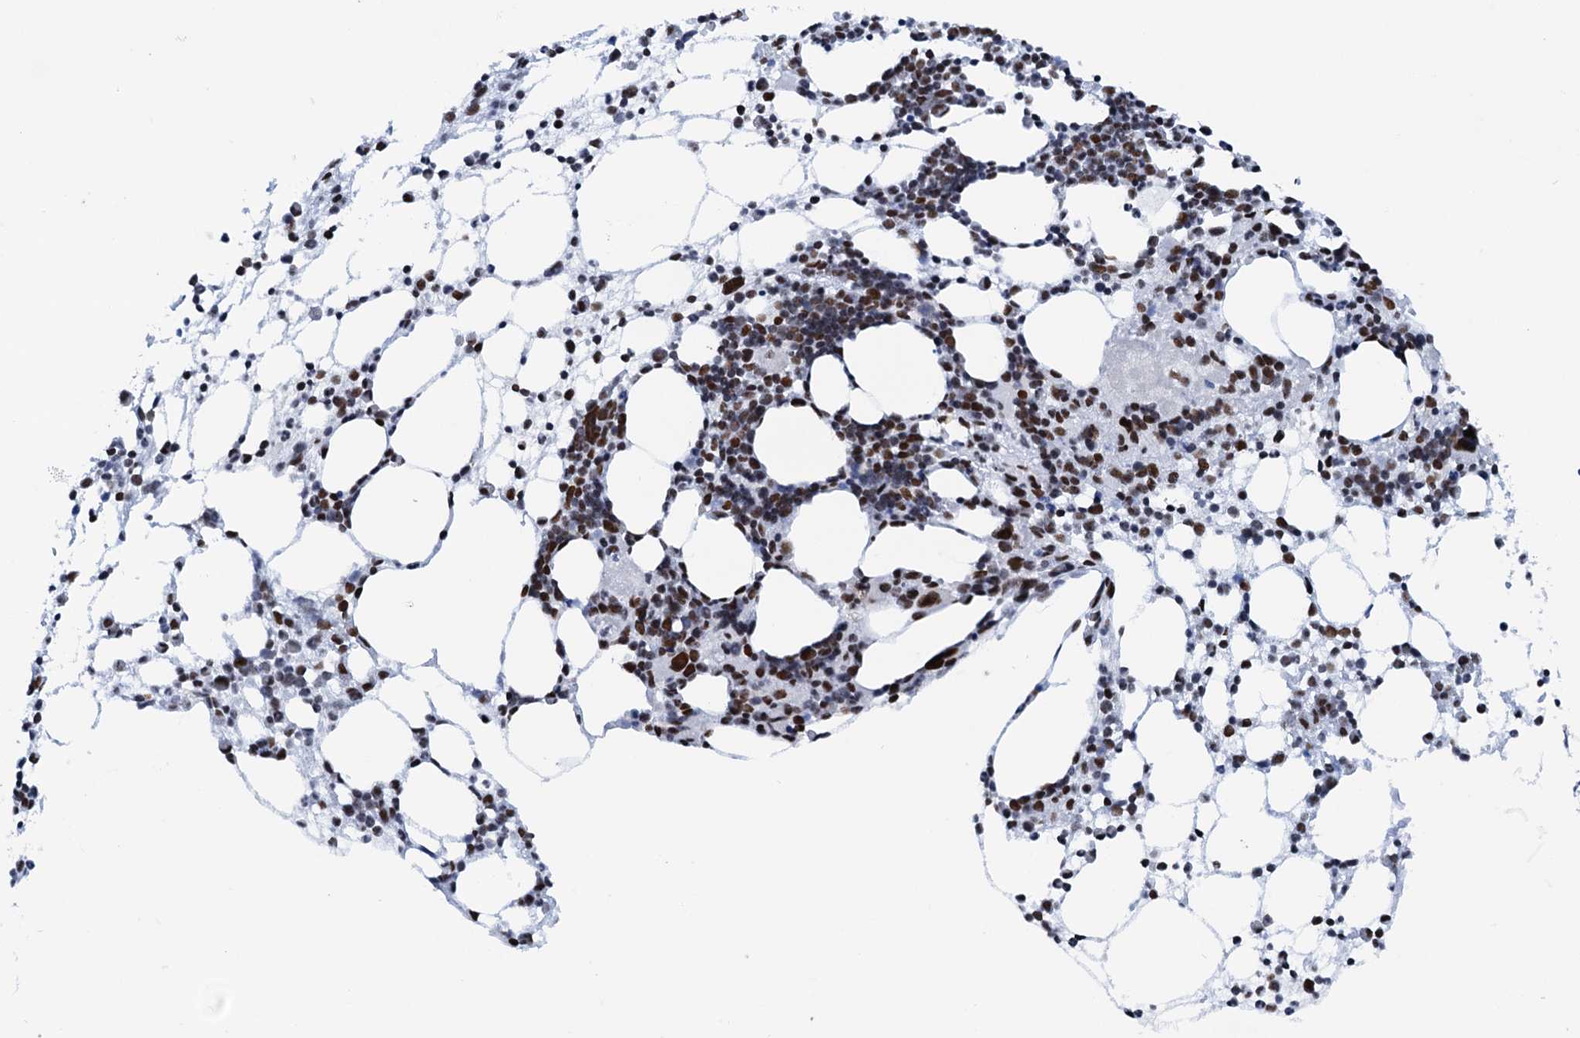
{"staining": {"intensity": "strong", "quantity": "25%-75%", "location": "nuclear"}, "tissue": "bone marrow", "cell_type": "Hematopoietic cells", "image_type": "normal", "snomed": [{"axis": "morphology", "description": "Normal tissue, NOS"}, {"axis": "topography", "description": "Bone marrow"}], "caption": "Immunohistochemical staining of benign human bone marrow reveals strong nuclear protein expression in approximately 25%-75% of hematopoietic cells. The protein is shown in brown color, while the nuclei are stained blue.", "gene": "SLTM", "patient": {"sex": "female", "age": 57}}